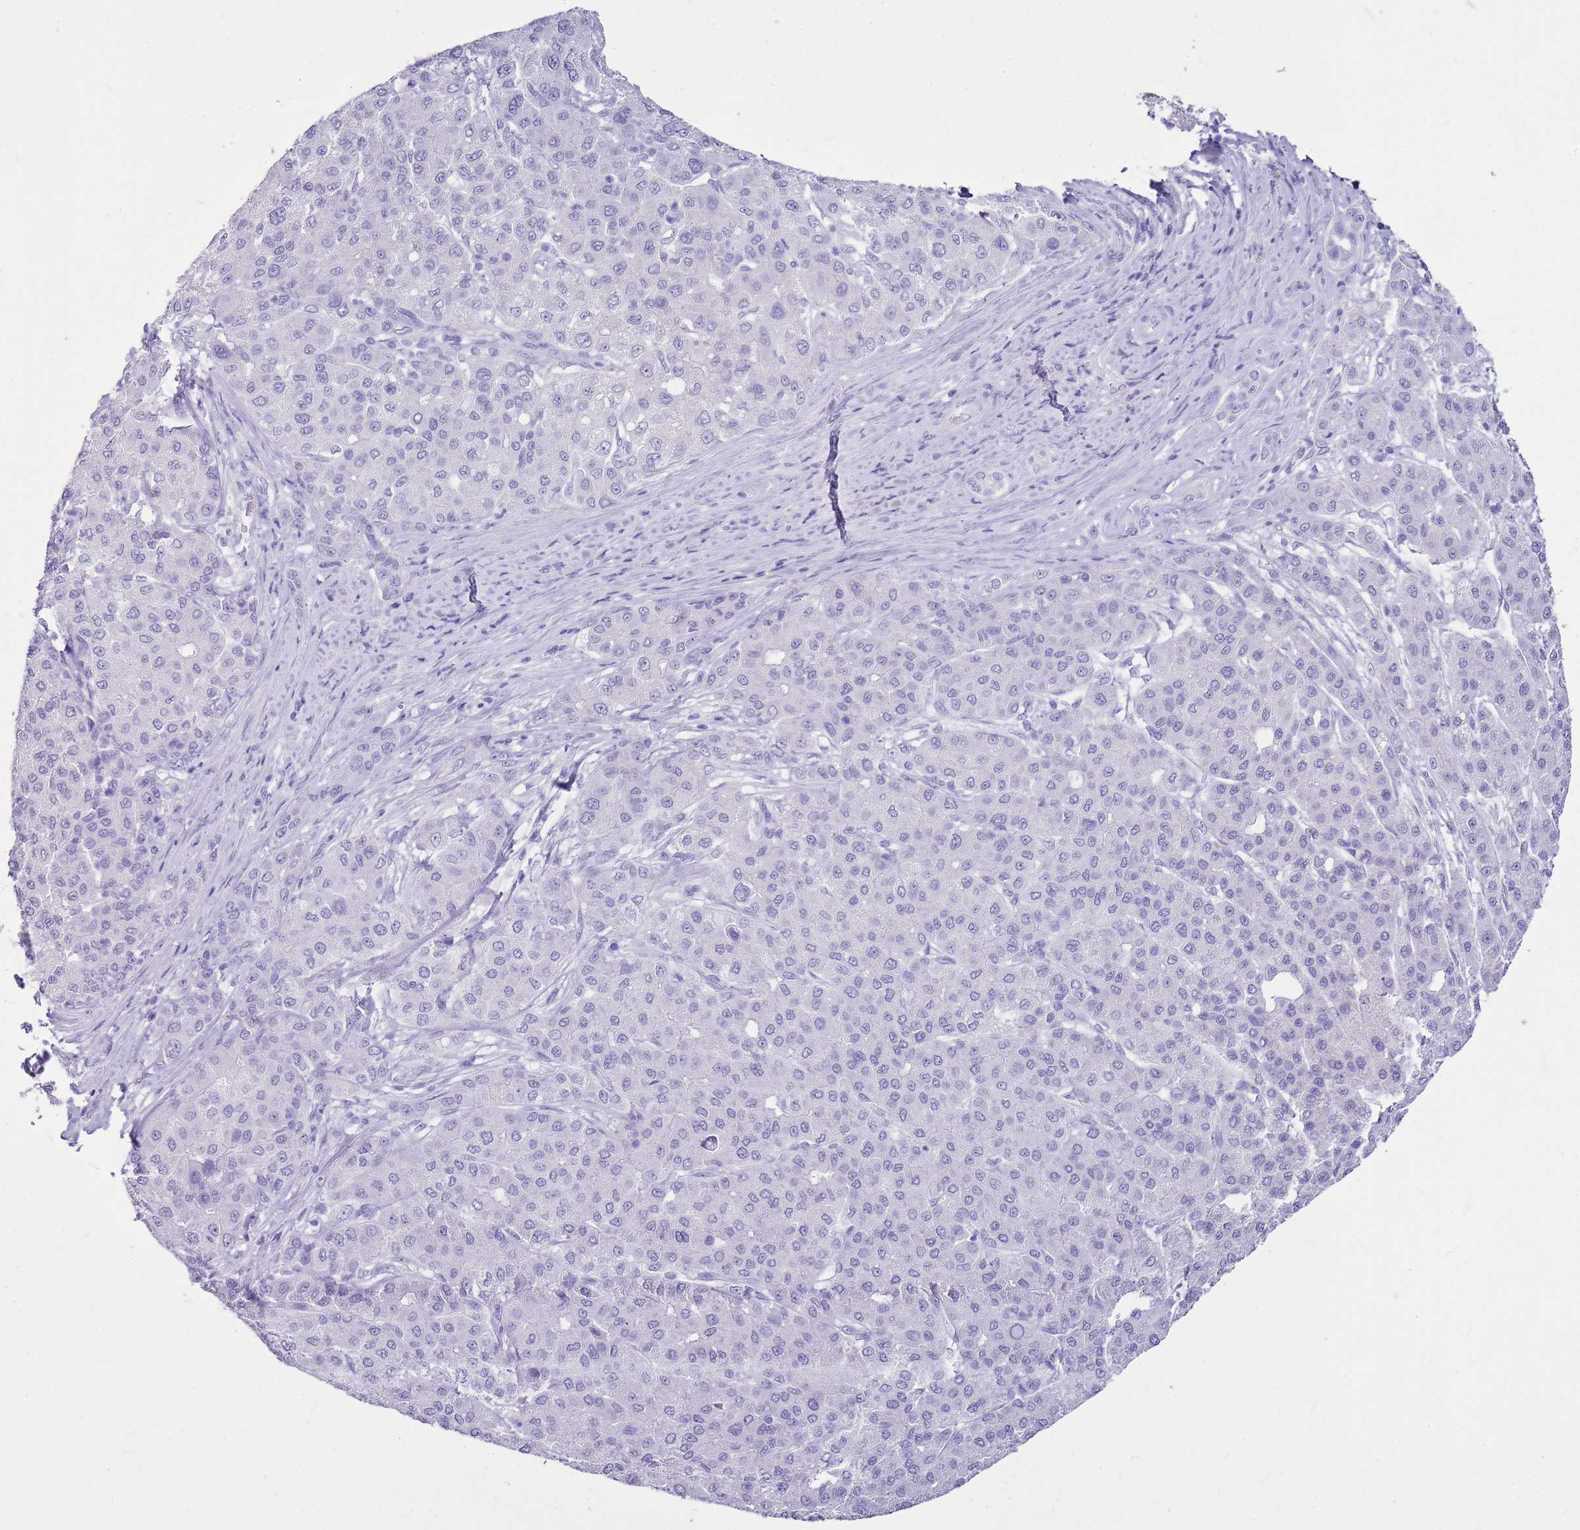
{"staining": {"intensity": "negative", "quantity": "none", "location": "none"}, "tissue": "liver cancer", "cell_type": "Tumor cells", "image_type": "cancer", "snomed": [{"axis": "morphology", "description": "Carcinoma, Hepatocellular, NOS"}, {"axis": "topography", "description": "Liver"}], "caption": "This is an immunohistochemistry histopathology image of liver hepatocellular carcinoma. There is no staining in tumor cells.", "gene": "CA8", "patient": {"sex": "male", "age": 65}}